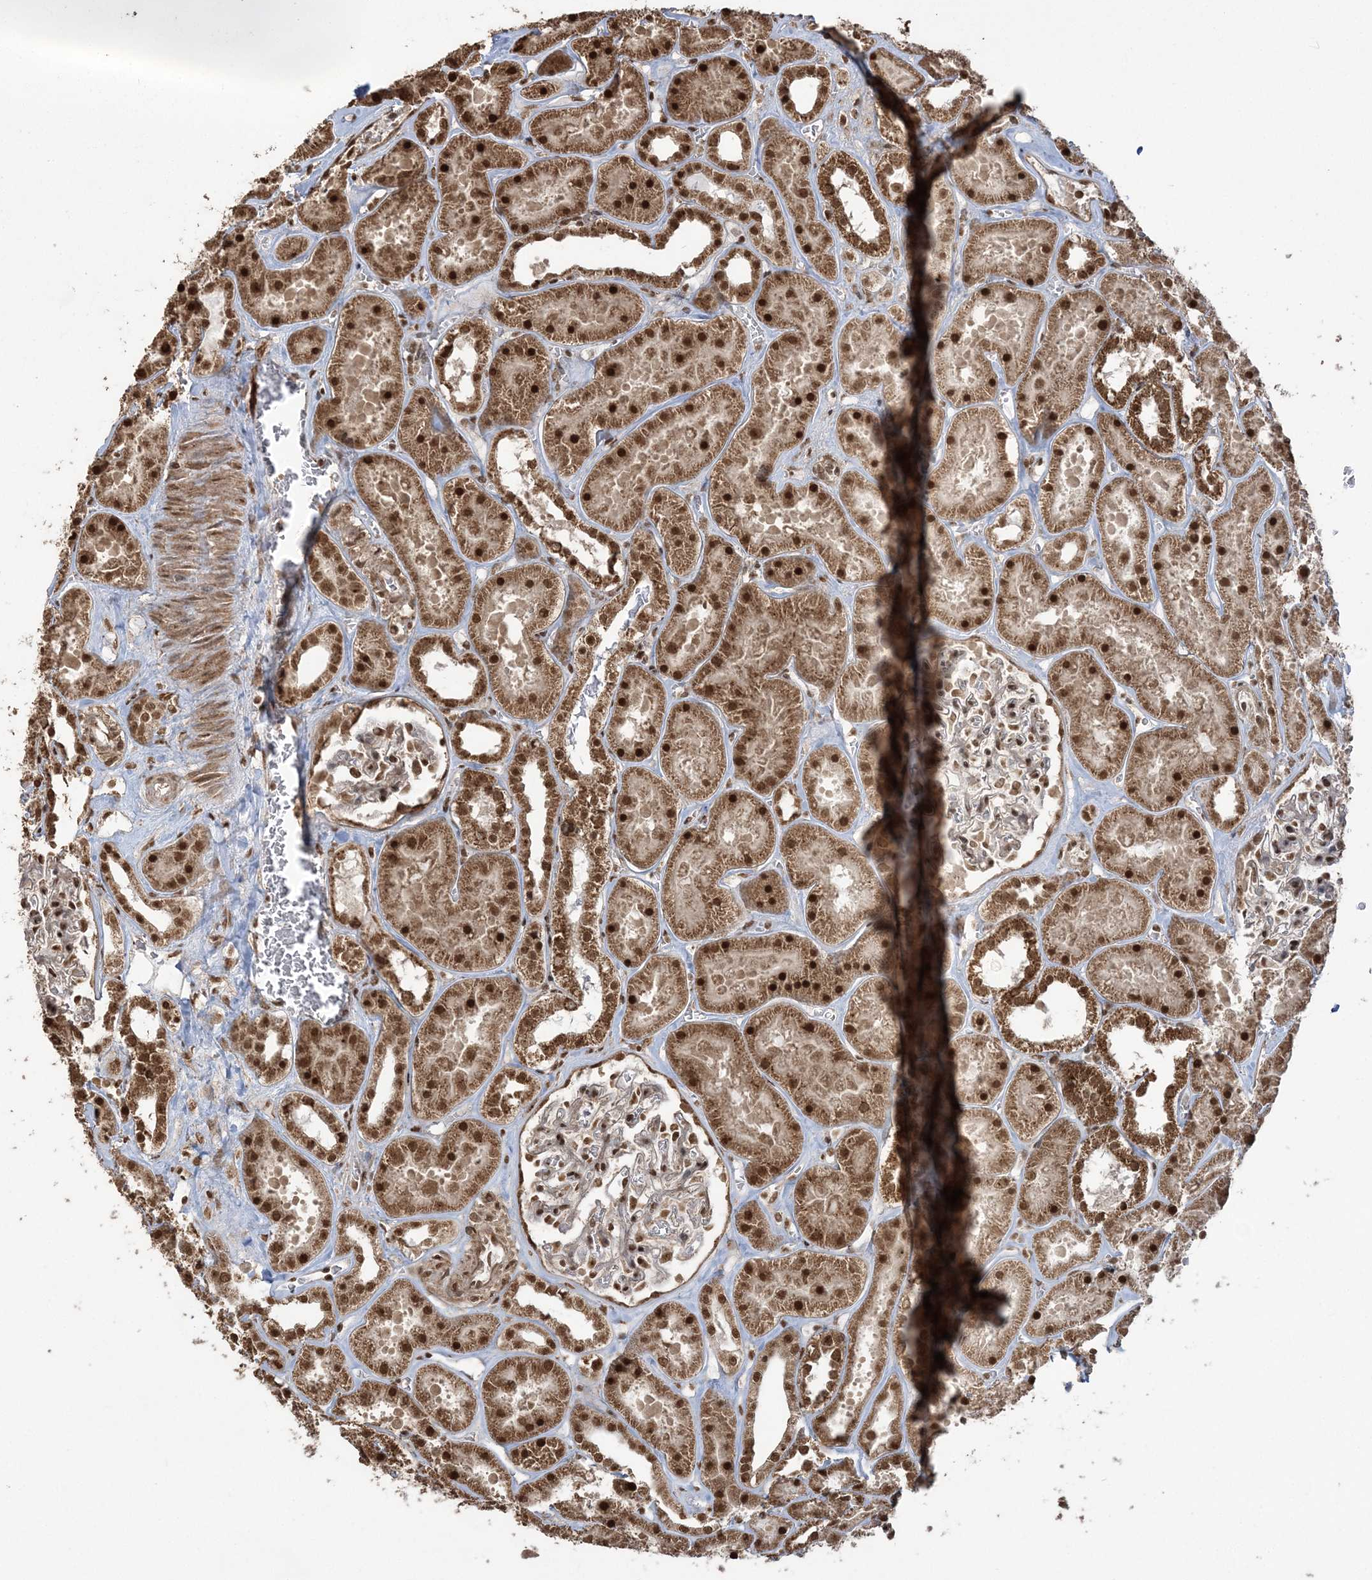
{"staining": {"intensity": "strong", "quantity": "25%-75%", "location": "nuclear"}, "tissue": "kidney", "cell_type": "Cells in glomeruli", "image_type": "normal", "snomed": [{"axis": "morphology", "description": "Normal tissue, NOS"}, {"axis": "topography", "description": "Kidney"}], "caption": "A photomicrograph of human kidney stained for a protein reveals strong nuclear brown staining in cells in glomeruli.", "gene": "ZNF839", "patient": {"sex": "female", "age": 41}}